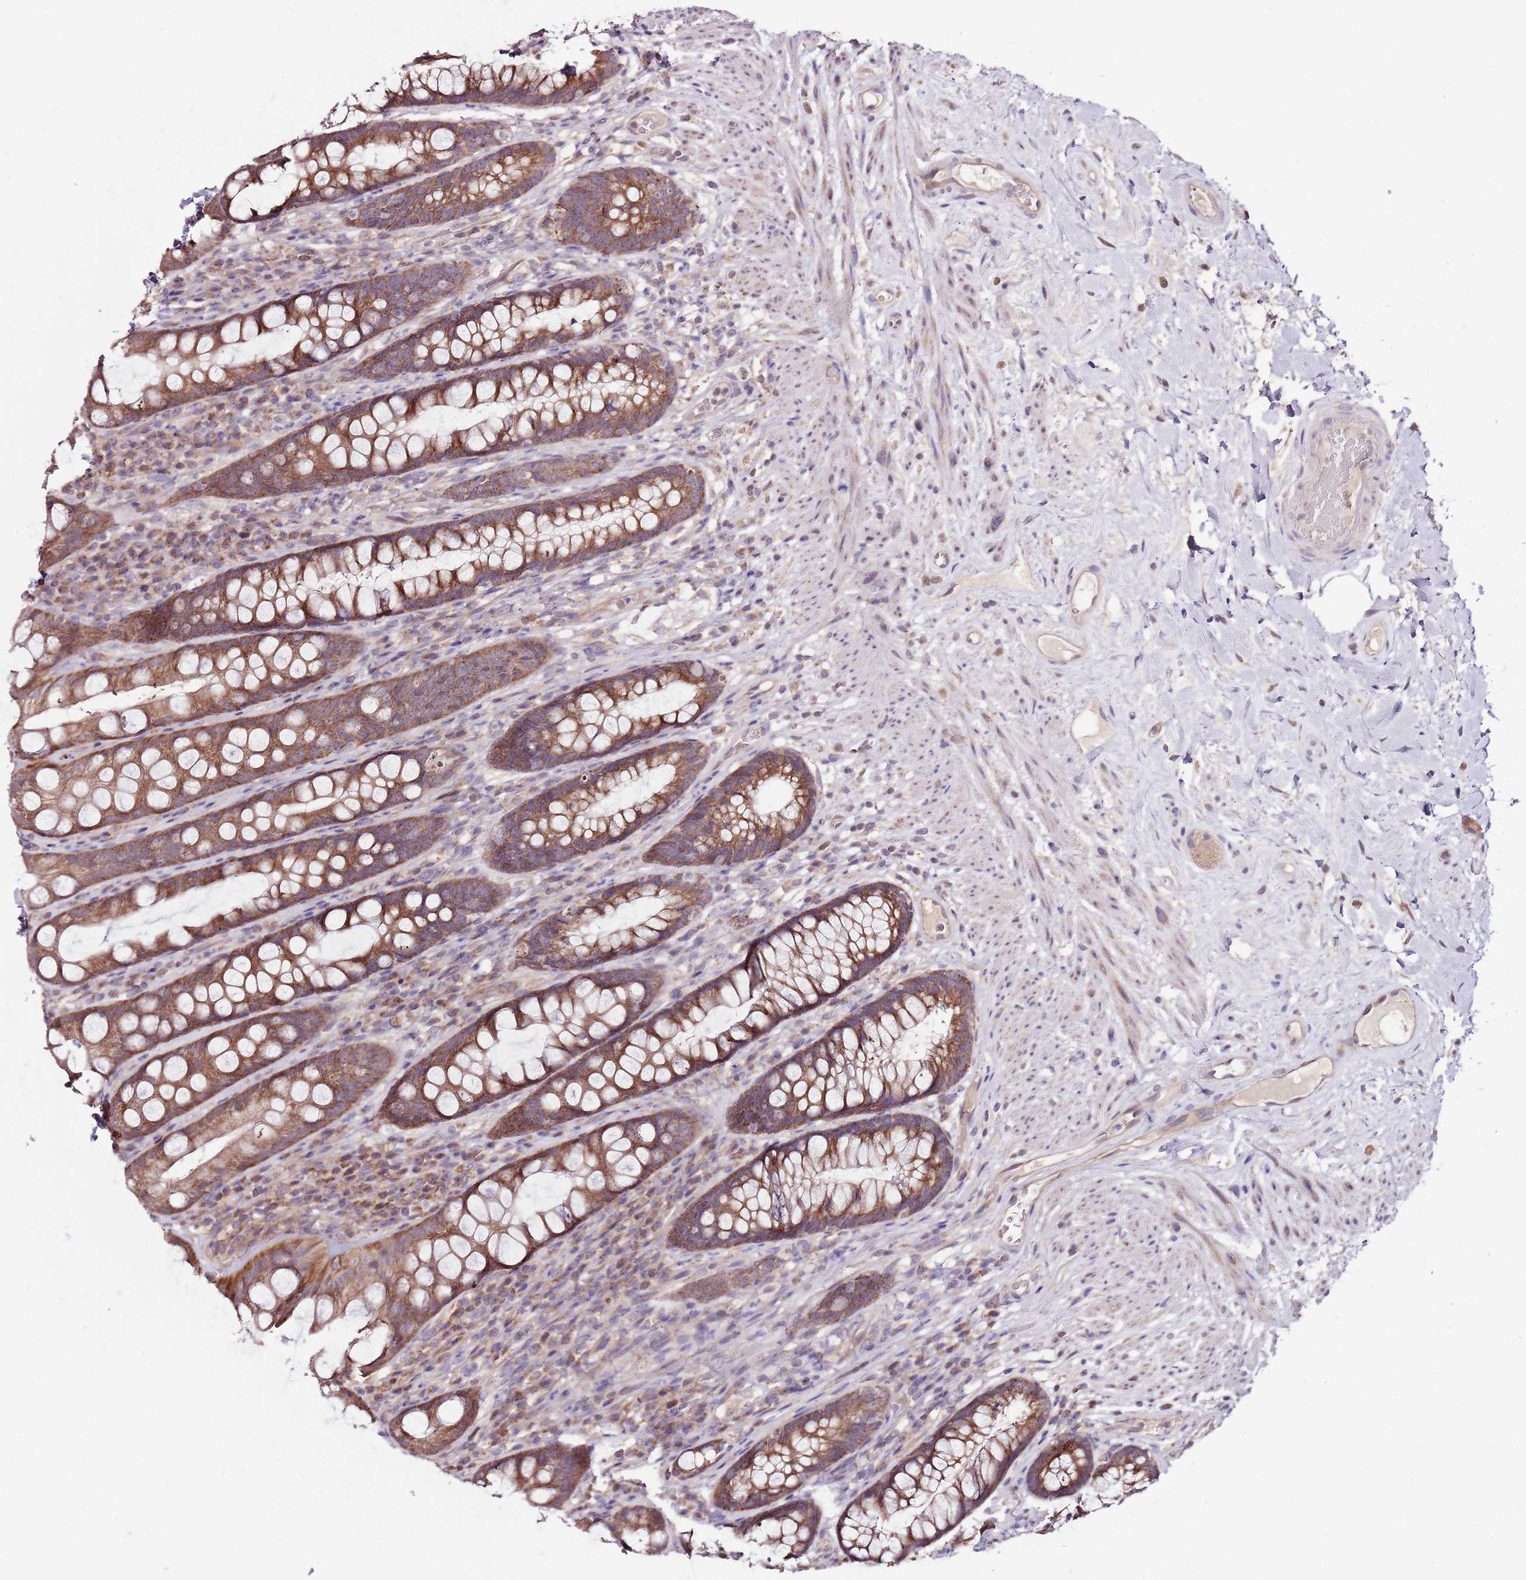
{"staining": {"intensity": "strong", "quantity": ">75%", "location": "cytoplasmic/membranous"}, "tissue": "rectum", "cell_type": "Glandular cells", "image_type": "normal", "snomed": [{"axis": "morphology", "description": "Normal tissue, NOS"}, {"axis": "topography", "description": "Rectum"}], "caption": "This histopathology image displays normal rectum stained with immunohistochemistry (IHC) to label a protein in brown. The cytoplasmic/membranous of glandular cells show strong positivity for the protein. Nuclei are counter-stained blue.", "gene": "SMG1", "patient": {"sex": "male", "age": 74}}